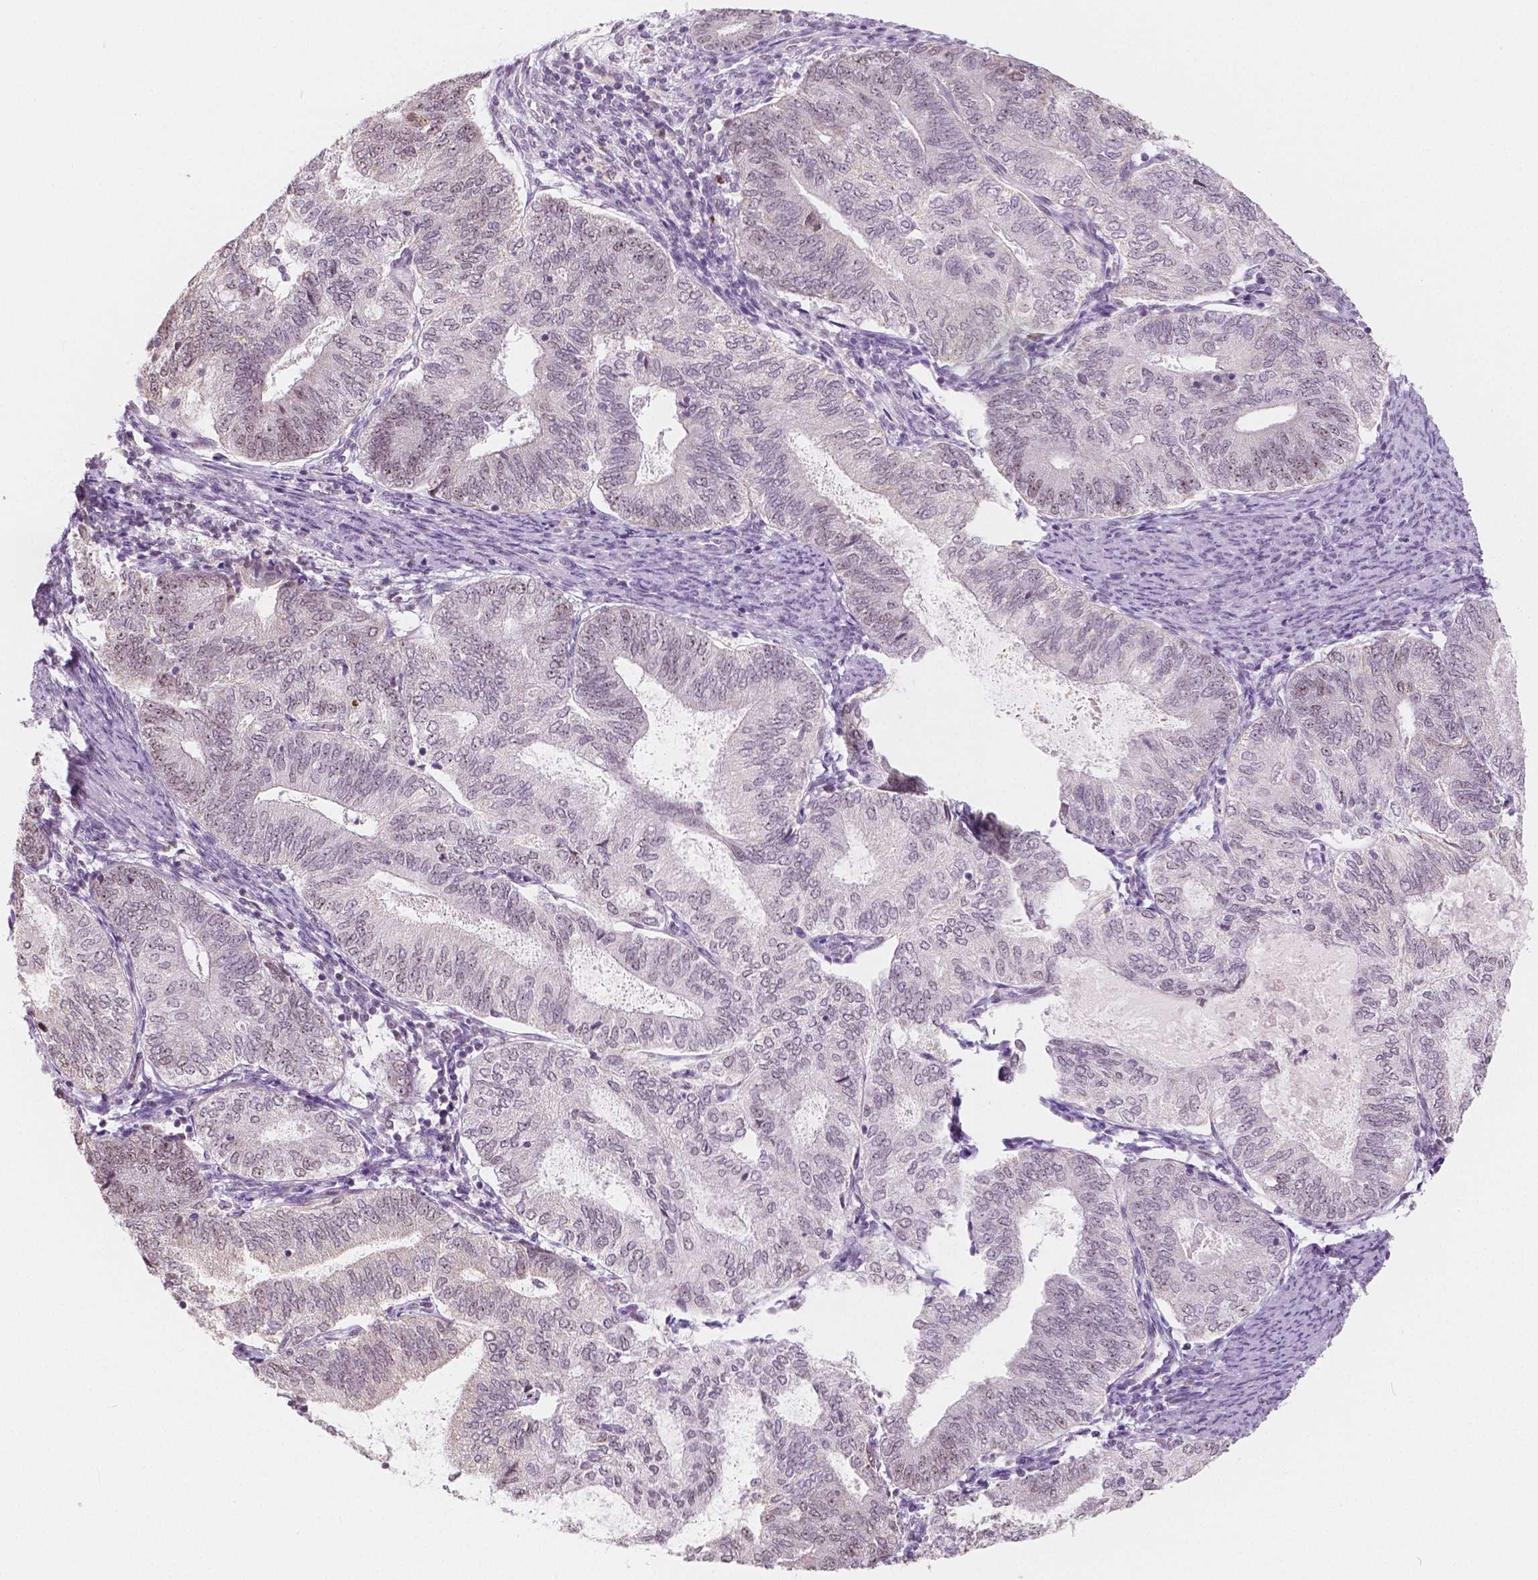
{"staining": {"intensity": "negative", "quantity": "none", "location": "none"}, "tissue": "endometrial cancer", "cell_type": "Tumor cells", "image_type": "cancer", "snomed": [{"axis": "morphology", "description": "Adenocarcinoma, NOS"}, {"axis": "topography", "description": "Endometrium"}], "caption": "Protein analysis of endometrial cancer shows no significant staining in tumor cells. (DAB IHC visualized using brightfield microscopy, high magnification).", "gene": "NOLC1", "patient": {"sex": "female", "age": 65}}